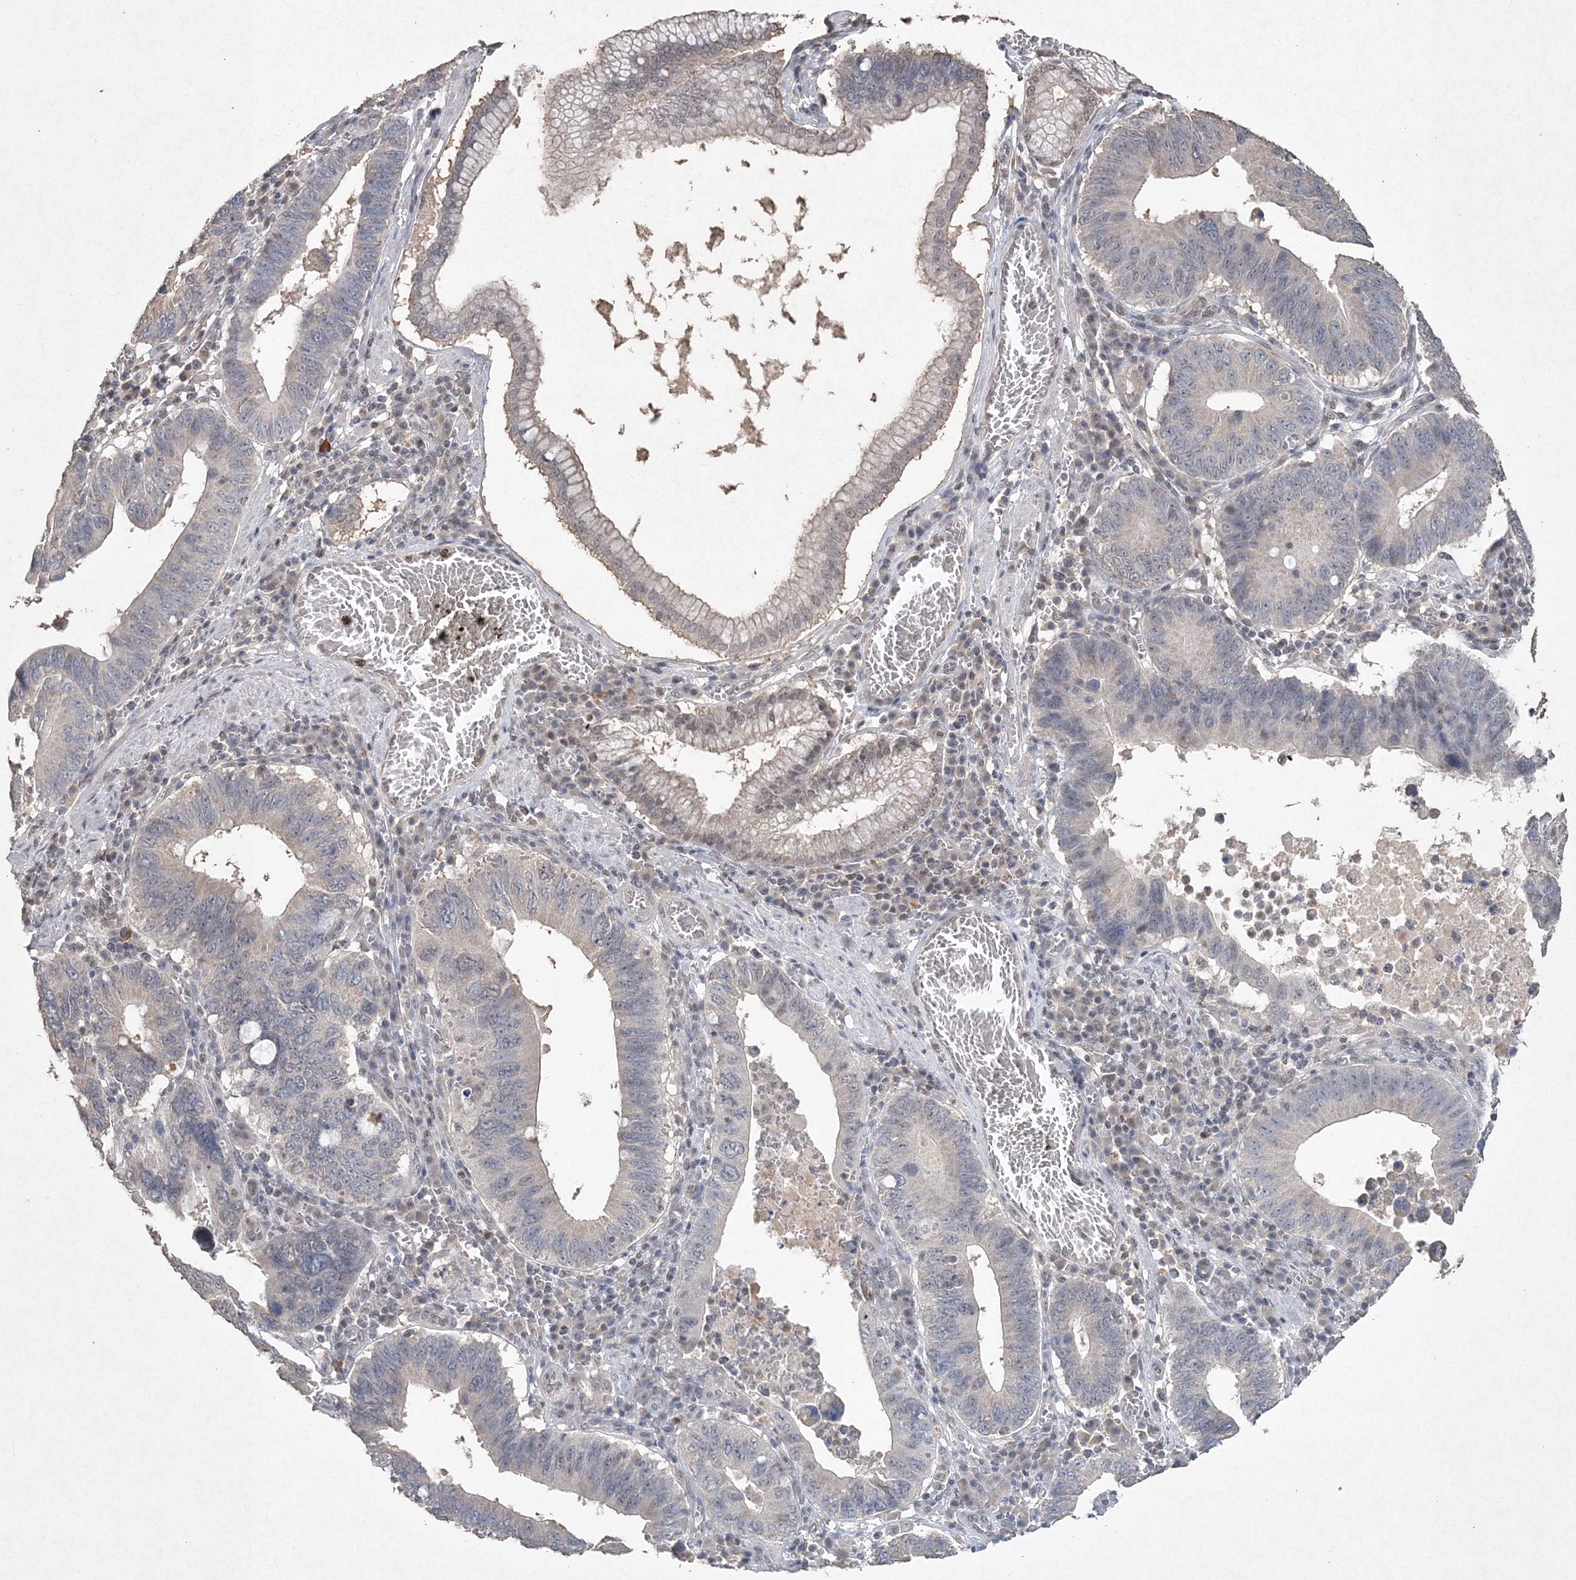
{"staining": {"intensity": "negative", "quantity": "none", "location": "none"}, "tissue": "stomach cancer", "cell_type": "Tumor cells", "image_type": "cancer", "snomed": [{"axis": "morphology", "description": "Adenocarcinoma, NOS"}, {"axis": "topography", "description": "Stomach"}, {"axis": "topography", "description": "Gastric cardia"}], "caption": "Immunohistochemical staining of stomach adenocarcinoma displays no significant expression in tumor cells.", "gene": "UIMC1", "patient": {"sex": "male", "age": 59}}